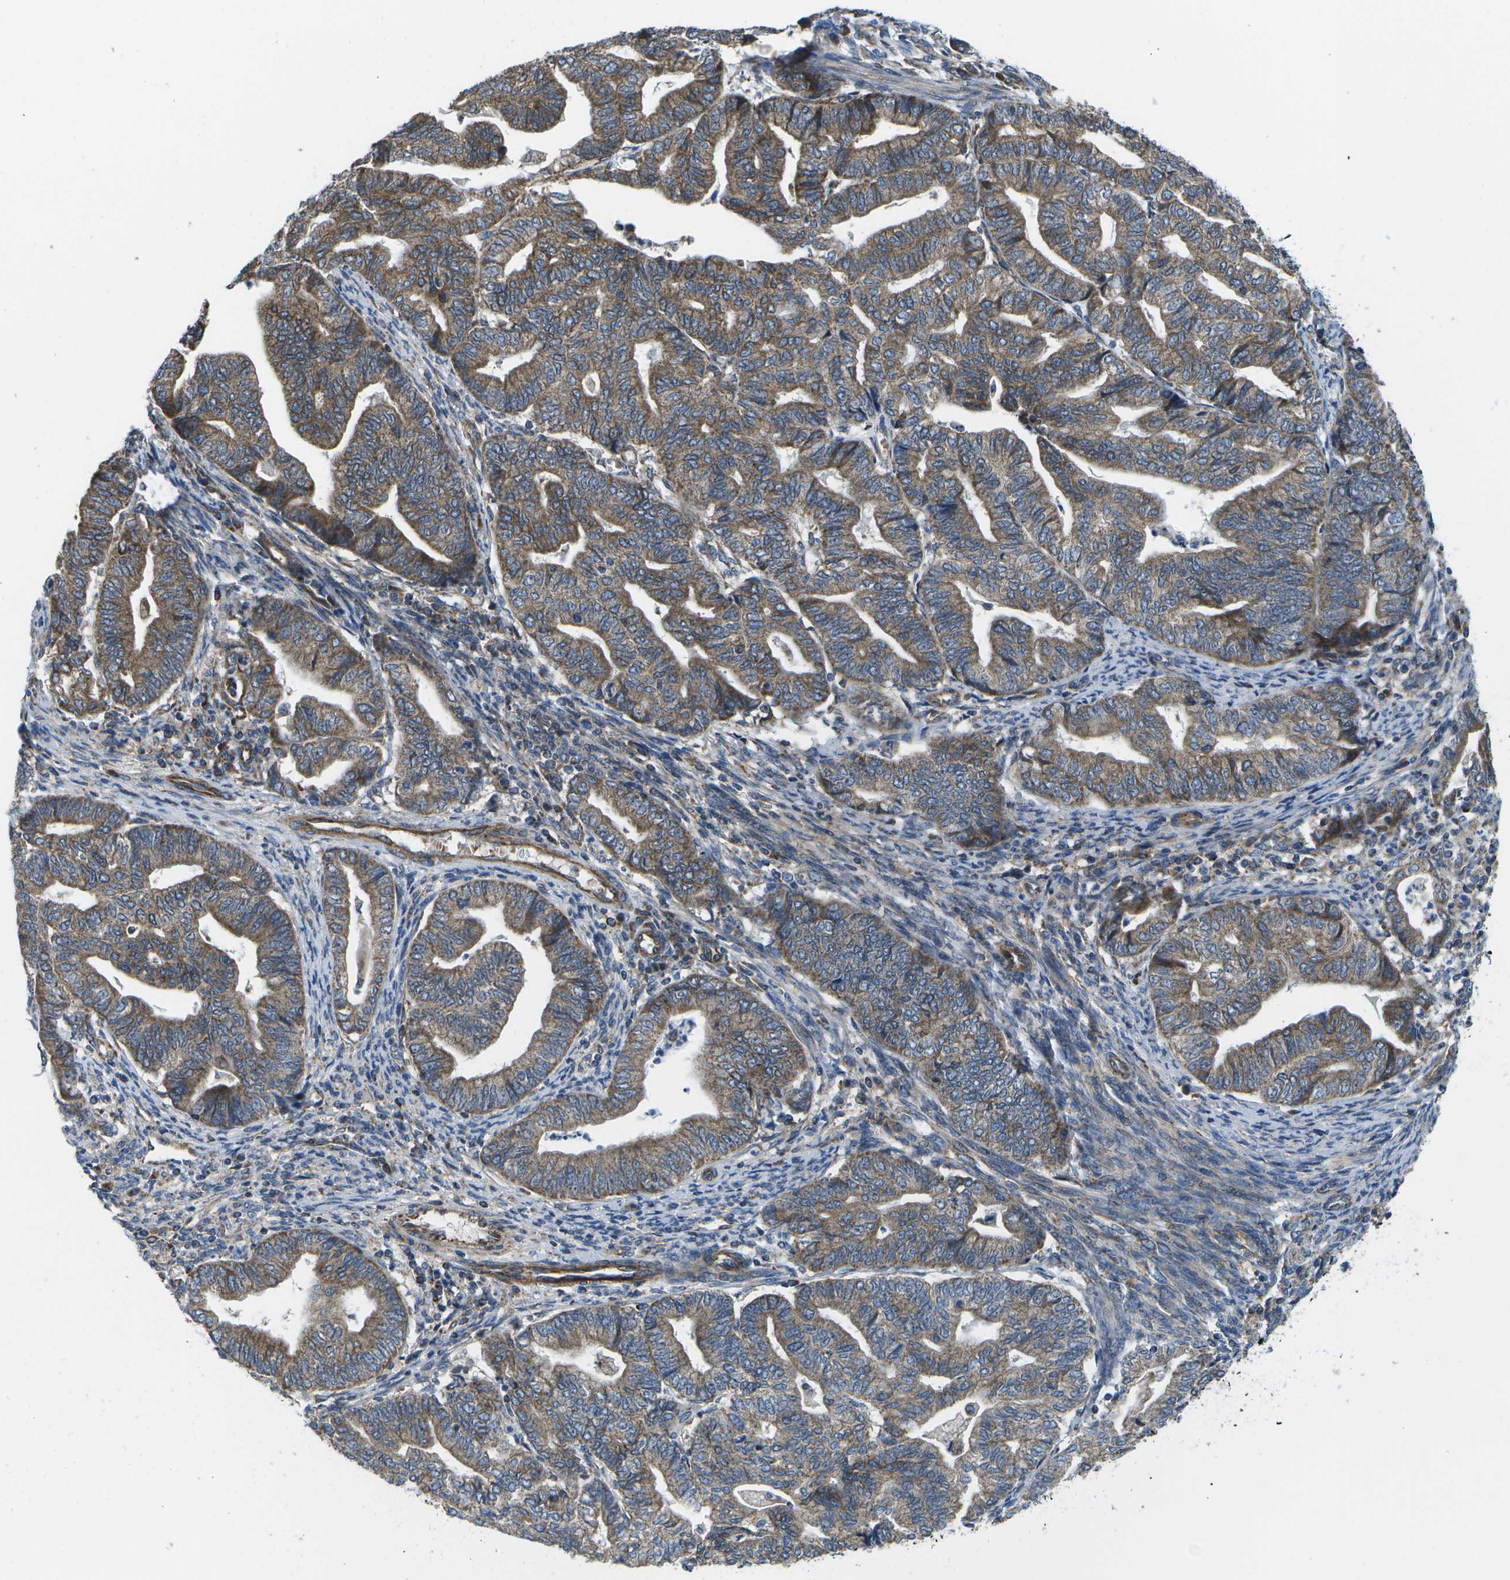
{"staining": {"intensity": "weak", "quantity": ">75%", "location": "cytoplasmic/membranous"}, "tissue": "endometrial cancer", "cell_type": "Tumor cells", "image_type": "cancer", "snomed": [{"axis": "morphology", "description": "Adenocarcinoma, NOS"}, {"axis": "topography", "description": "Endometrium"}], "caption": "An IHC photomicrograph of tumor tissue is shown. Protein staining in brown shows weak cytoplasmic/membranous positivity in endometrial cancer within tumor cells. The protein of interest is shown in brown color, while the nuclei are stained blue.", "gene": "MVK", "patient": {"sex": "female", "age": 79}}